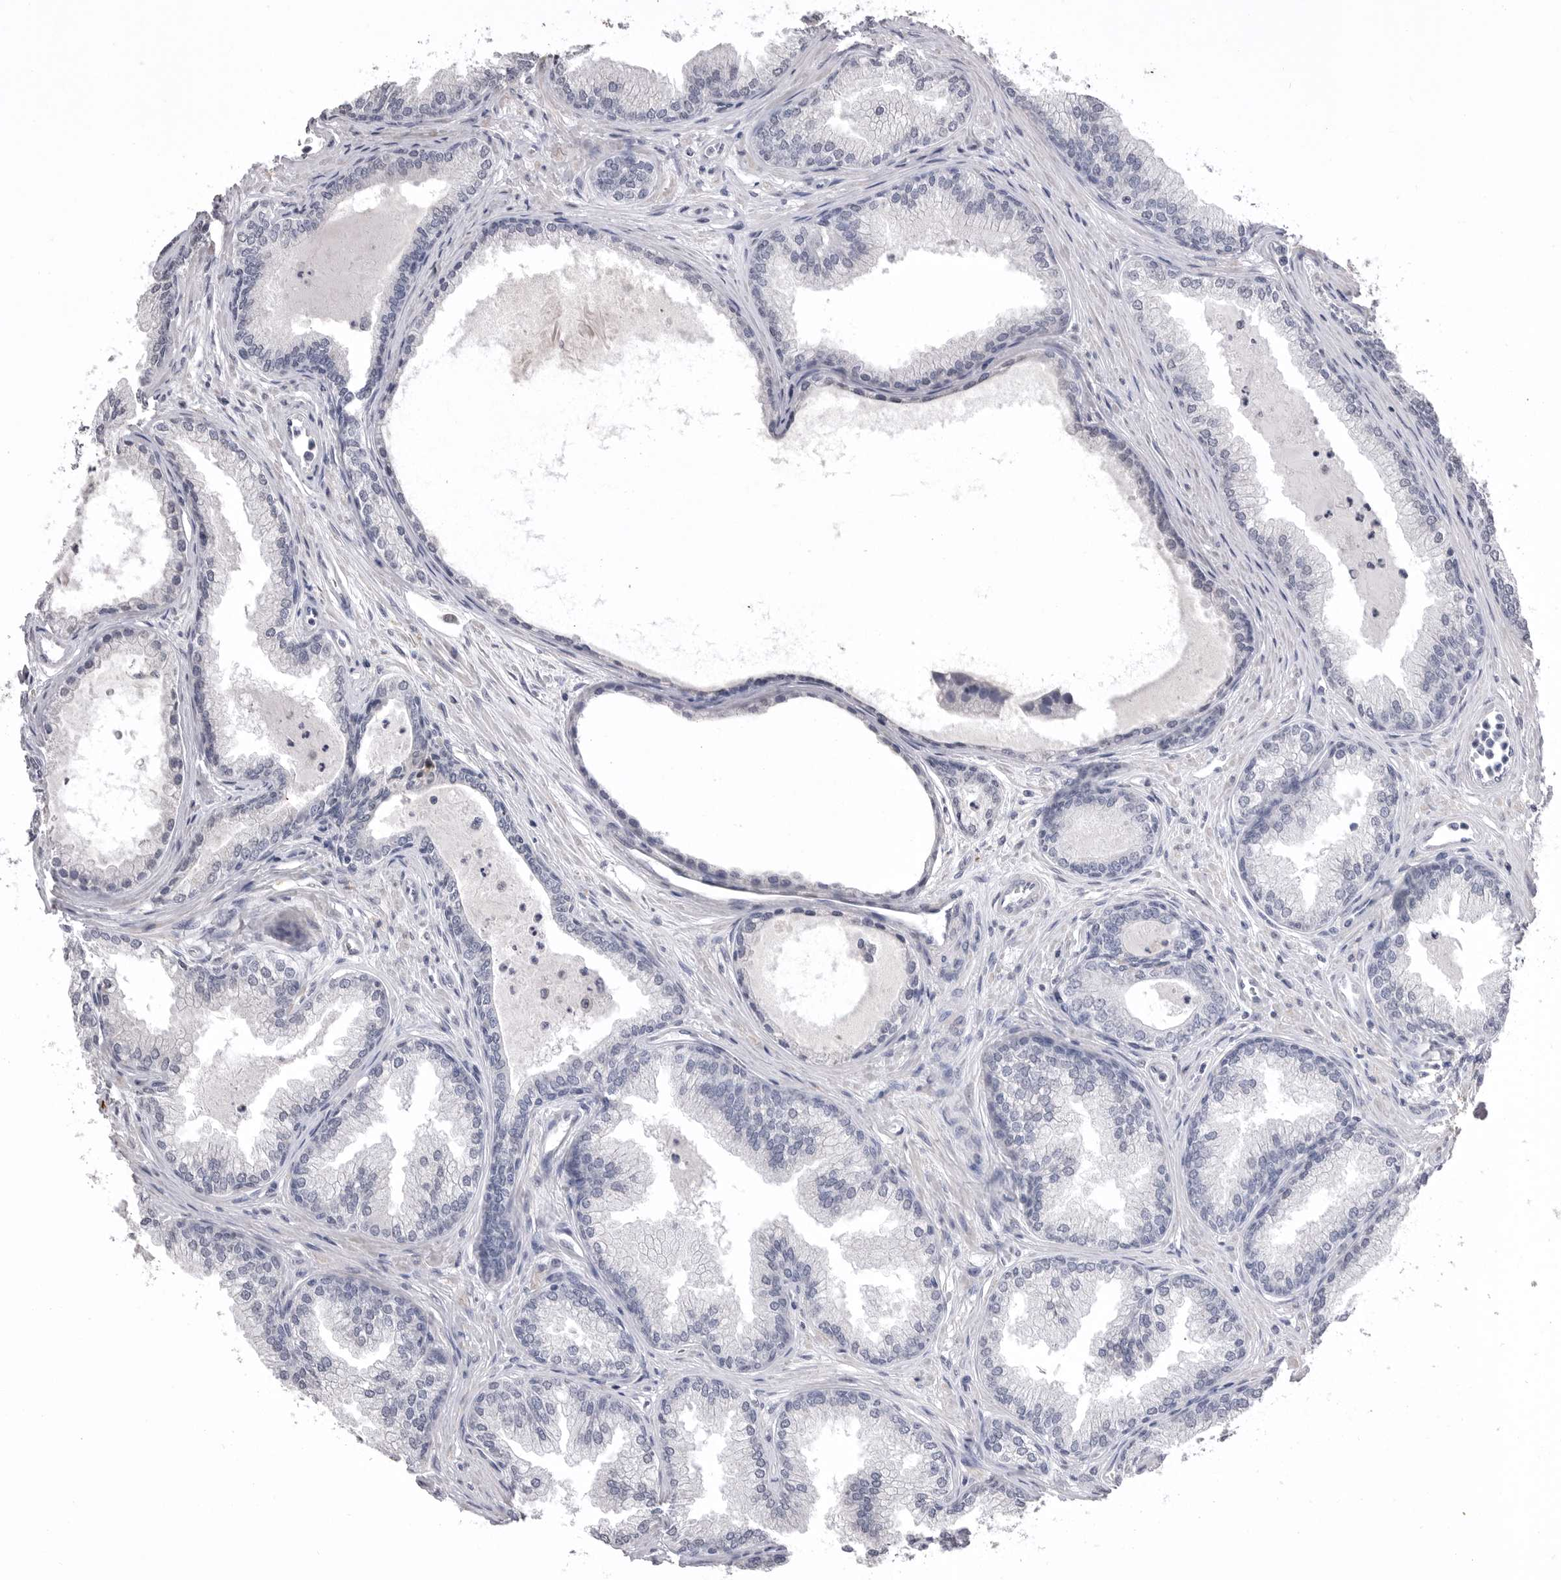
{"staining": {"intensity": "negative", "quantity": "none", "location": "none"}, "tissue": "prostate cancer", "cell_type": "Tumor cells", "image_type": "cancer", "snomed": [{"axis": "morphology", "description": "Adenocarcinoma, High grade"}, {"axis": "topography", "description": "Prostate"}], "caption": "This is a image of immunohistochemistry staining of prostate cancer, which shows no expression in tumor cells.", "gene": "ICAM5", "patient": {"sex": "male", "age": 70}}